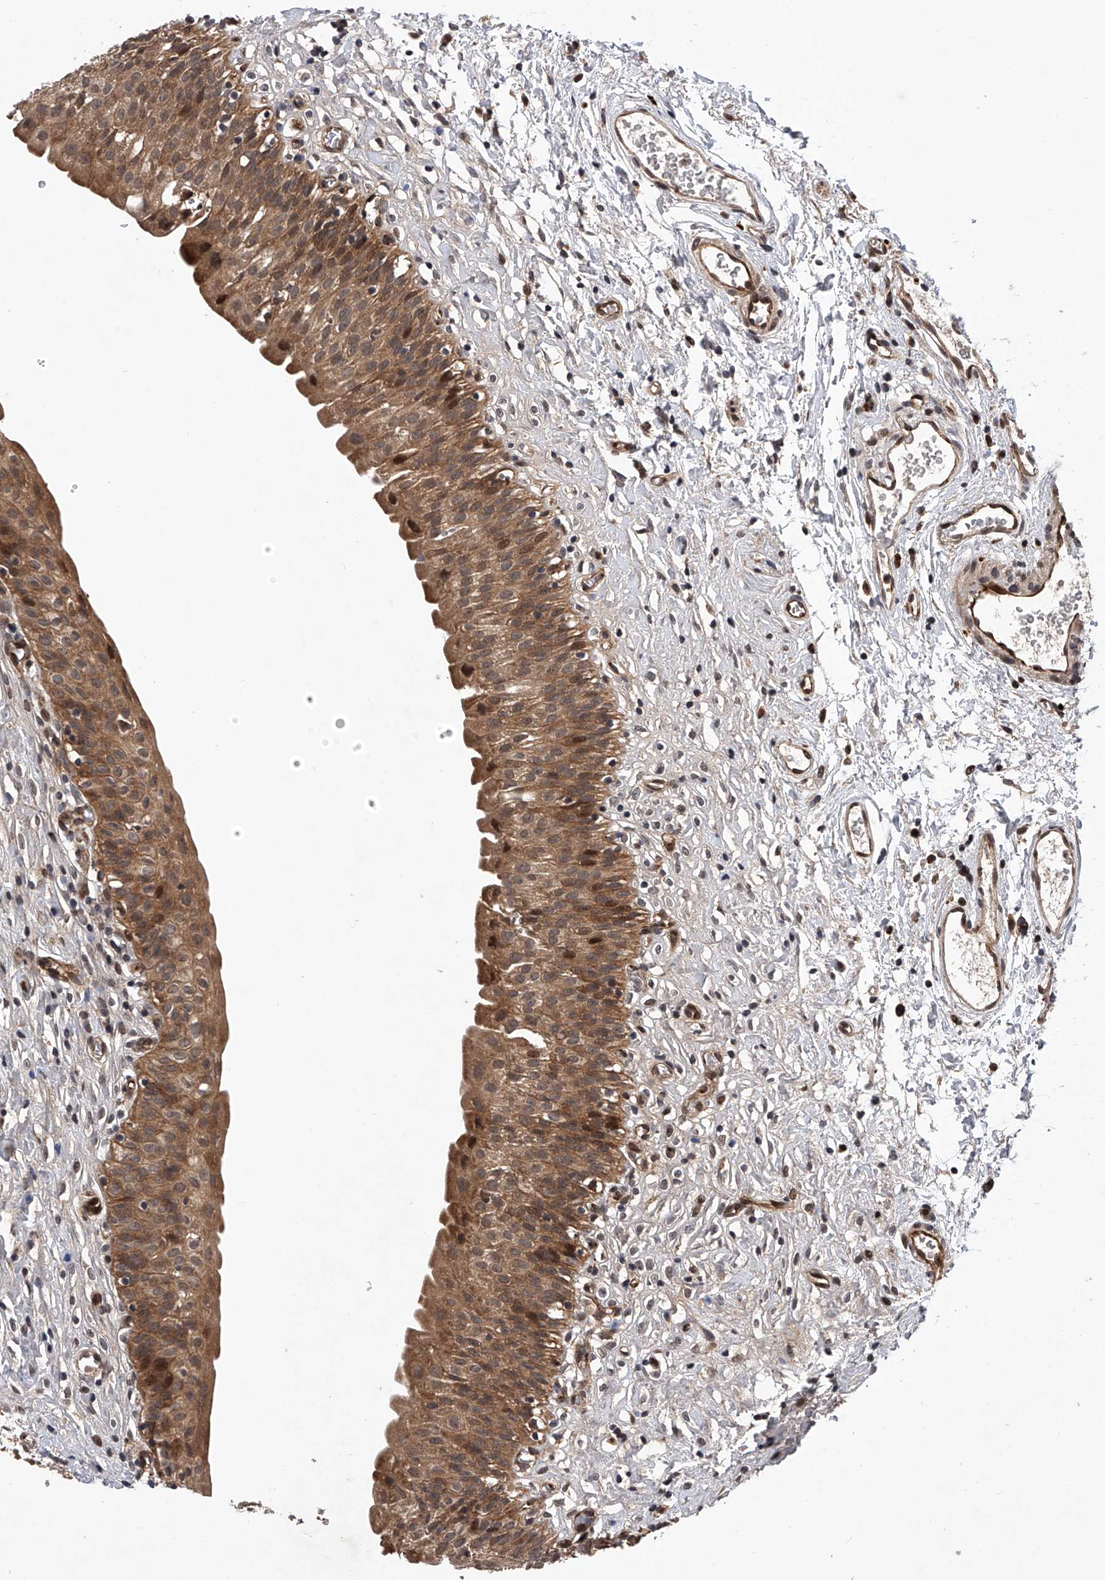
{"staining": {"intensity": "strong", "quantity": ">75%", "location": "cytoplasmic/membranous,nuclear"}, "tissue": "urinary bladder", "cell_type": "Urothelial cells", "image_type": "normal", "snomed": [{"axis": "morphology", "description": "Normal tissue, NOS"}, {"axis": "topography", "description": "Urinary bladder"}], "caption": "Immunohistochemistry (DAB (3,3'-diaminobenzidine)) staining of normal human urinary bladder displays strong cytoplasmic/membranous,nuclear protein expression in approximately >75% of urothelial cells.", "gene": "MAP3K11", "patient": {"sex": "male", "age": 51}}